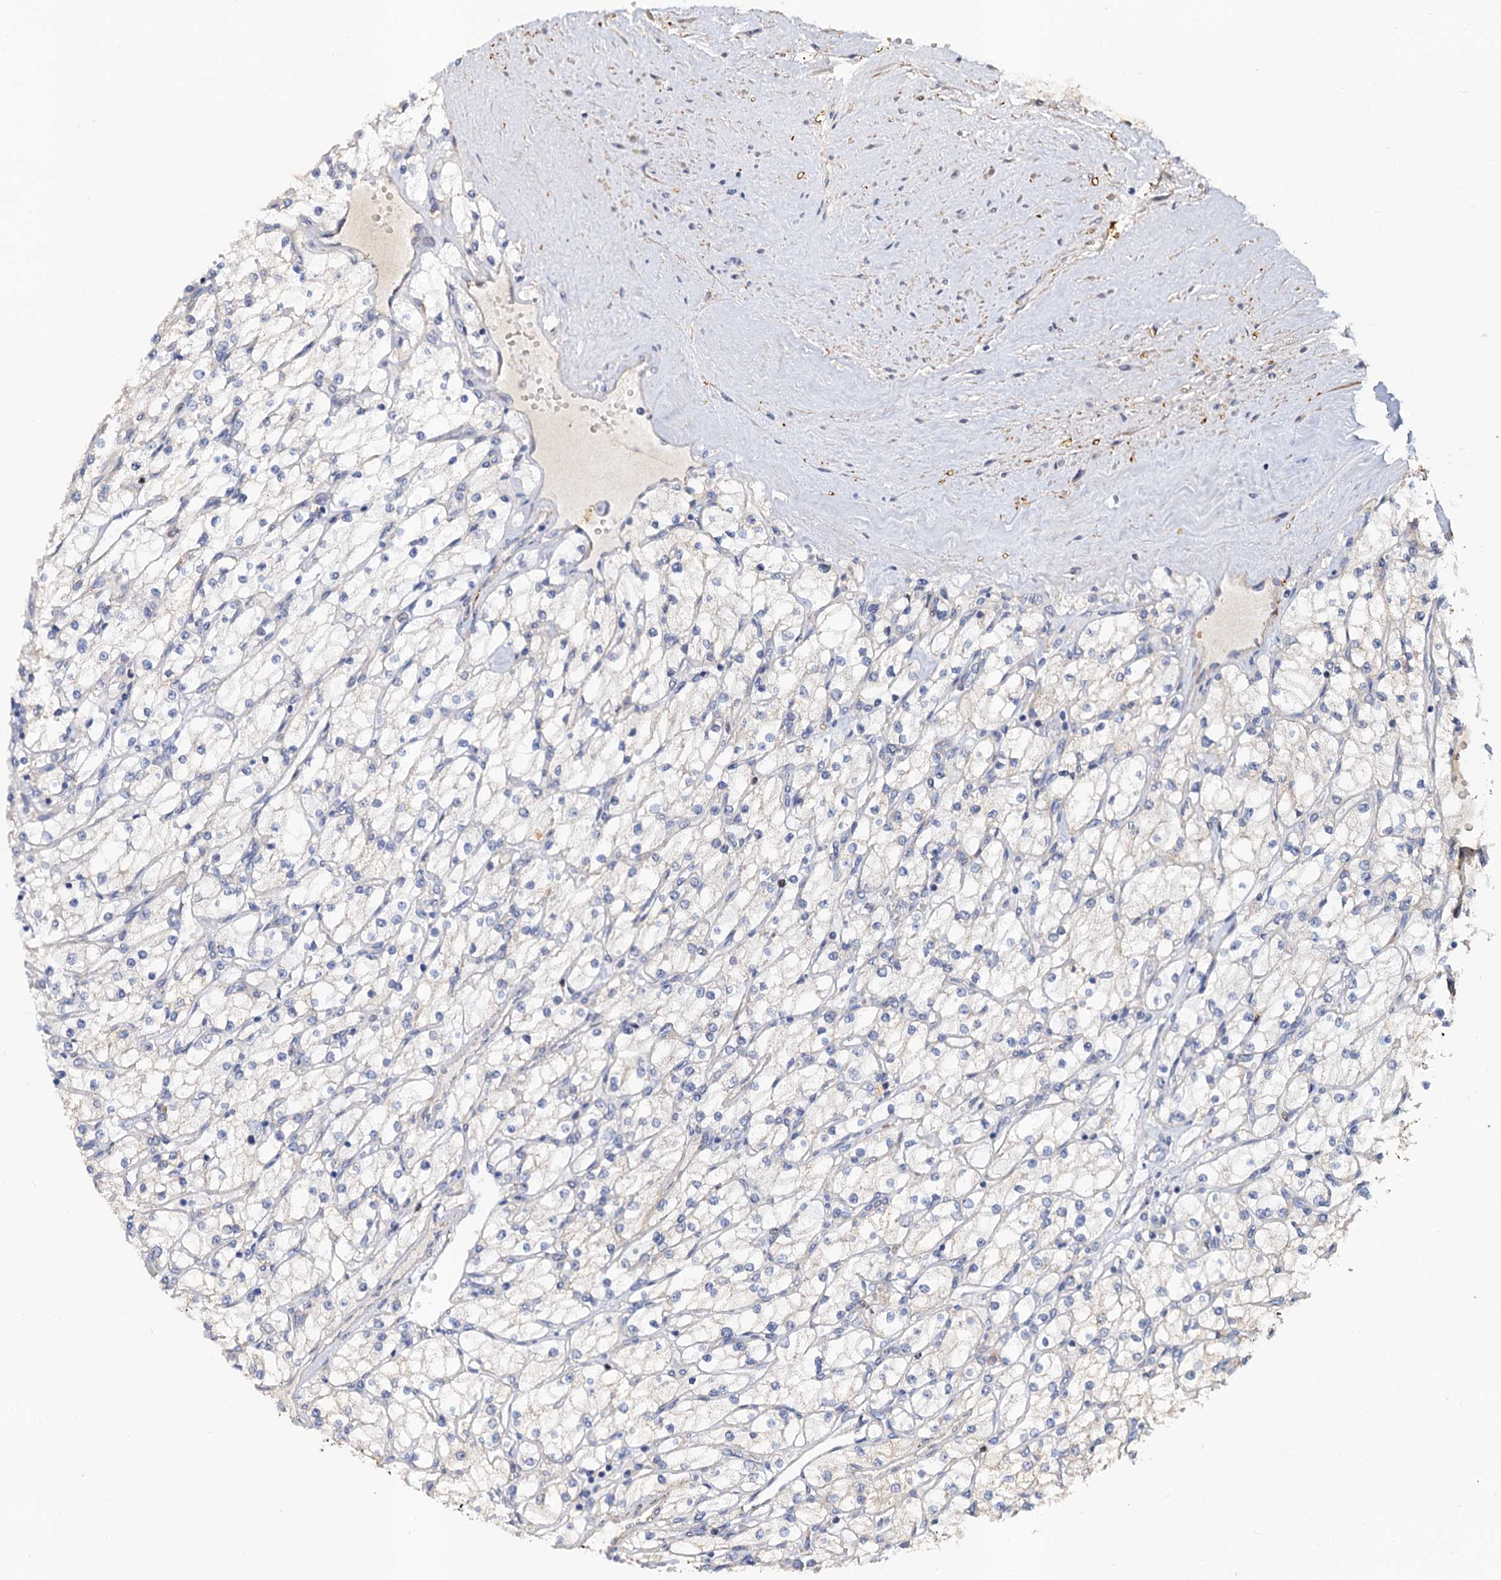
{"staining": {"intensity": "negative", "quantity": "none", "location": "none"}, "tissue": "renal cancer", "cell_type": "Tumor cells", "image_type": "cancer", "snomed": [{"axis": "morphology", "description": "Adenocarcinoma, NOS"}, {"axis": "topography", "description": "Kidney"}], "caption": "An IHC histopathology image of renal cancer (adenocarcinoma) is shown. There is no staining in tumor cells of renal cancer (adenocarcinoma). The staining was performed using DAB (3,3'-diaminobenzidine) to visualize the protein expression in brown, while the nuclei were stained in blue with hematoxylin (Magnification: 20x).", "gene": "ALKBH7", "patient": {"sex": "male", "age": 80}}